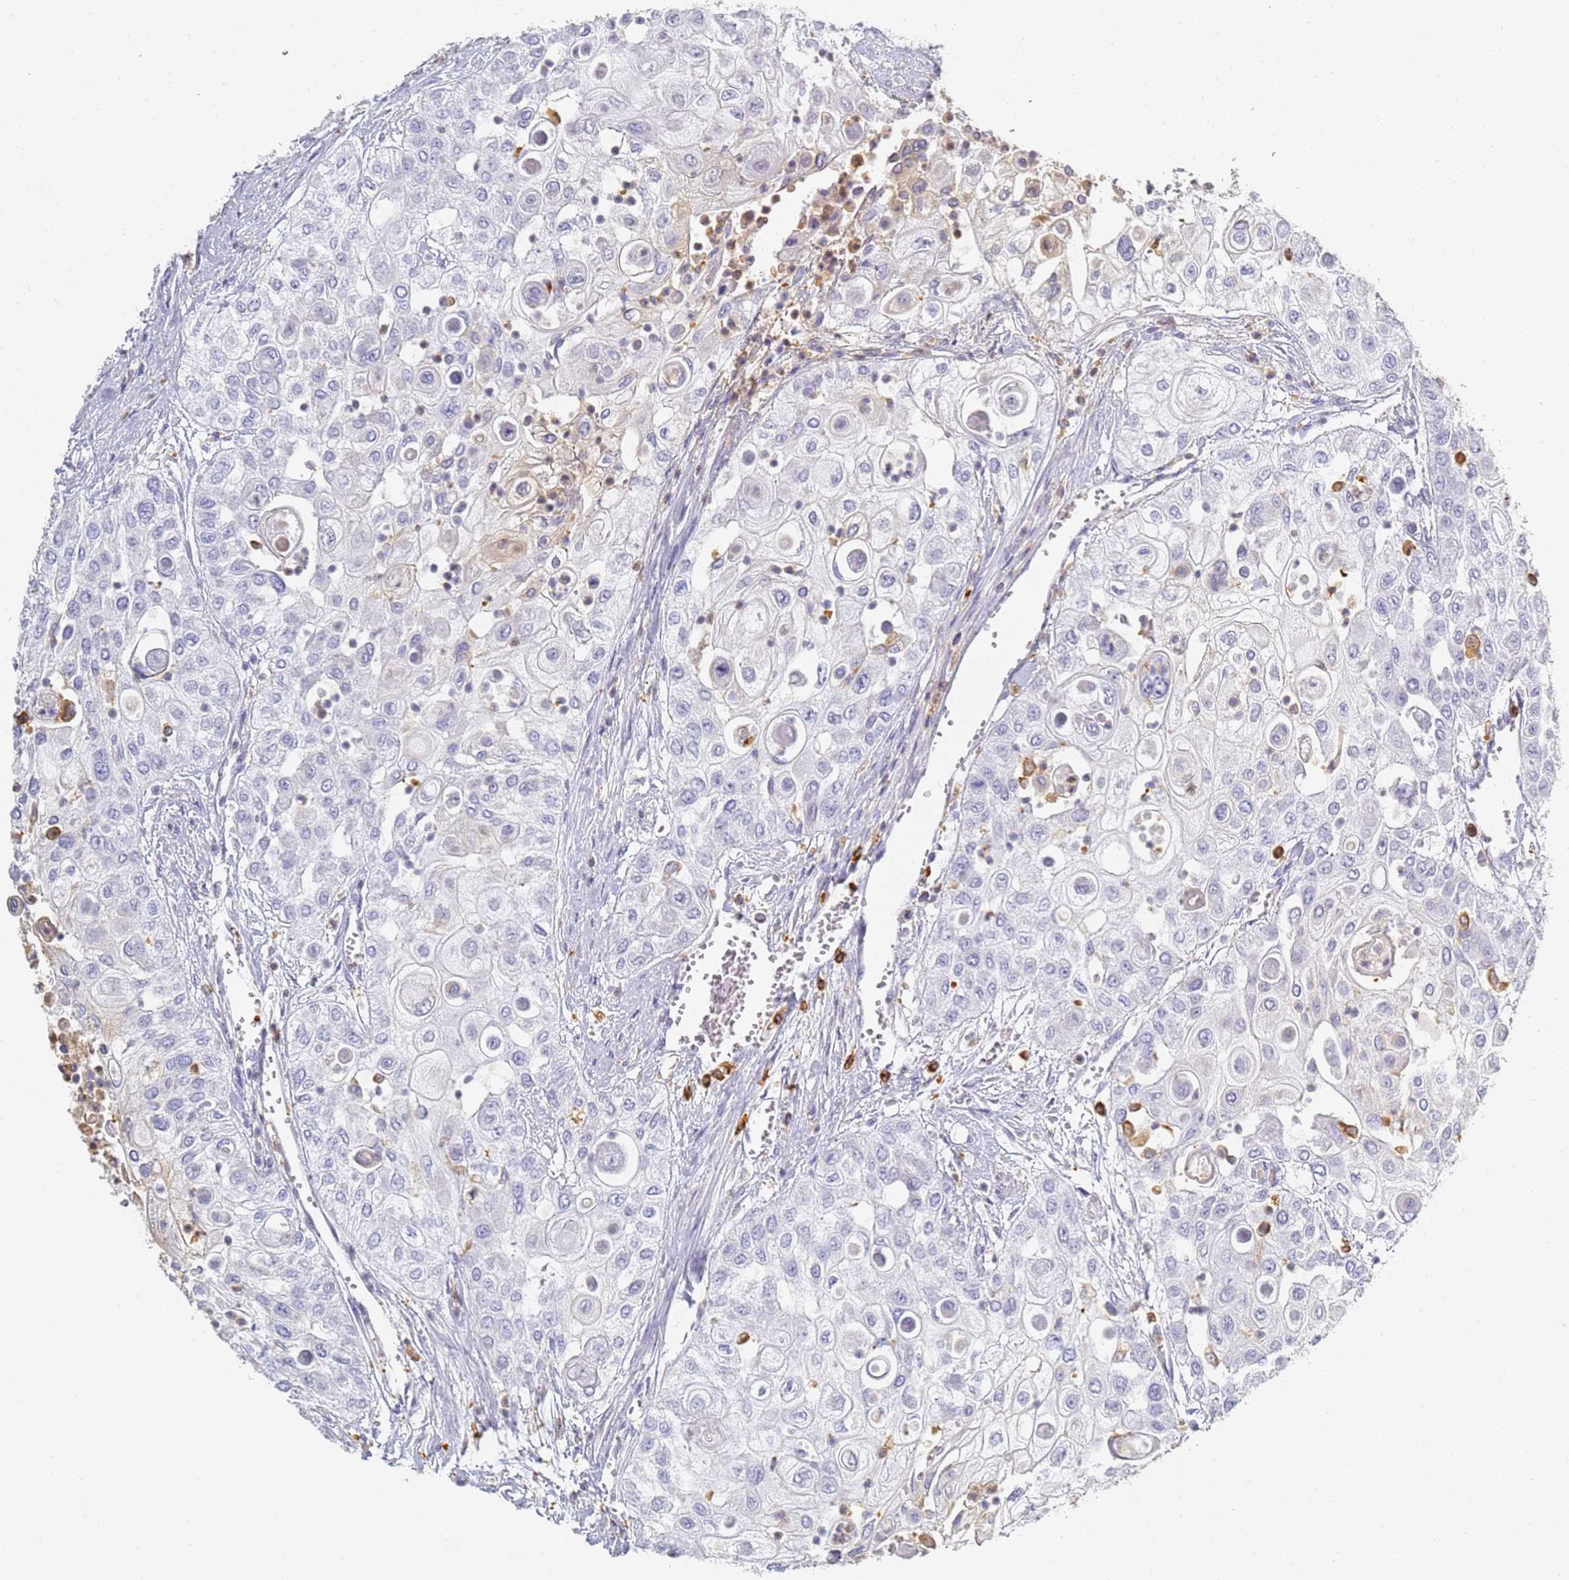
{"staining": {"intensity": "negative", "quantity": "none", "location": "none"}, "tissue": "urothelial cancer", "cell_type": "Tumor cells", "image_type": "cancer", "snomed": [{"axis": "morphology", "description": "Urothelial carcinoma, High grade"}, {"axis": "topography", "description": "Urinary bladder"}], "caption": "The immunohistochemistry micrograph has no significant staining in tumor cells of urothelial cancer tissue. The staining was performed using DAB to visualize the protein expression in brown, while the nuclei were stained in blue with hematoxylin (Magnification: 20x).", "gene": "BIN2", "patient": {"sex": "female", "age": 79}}